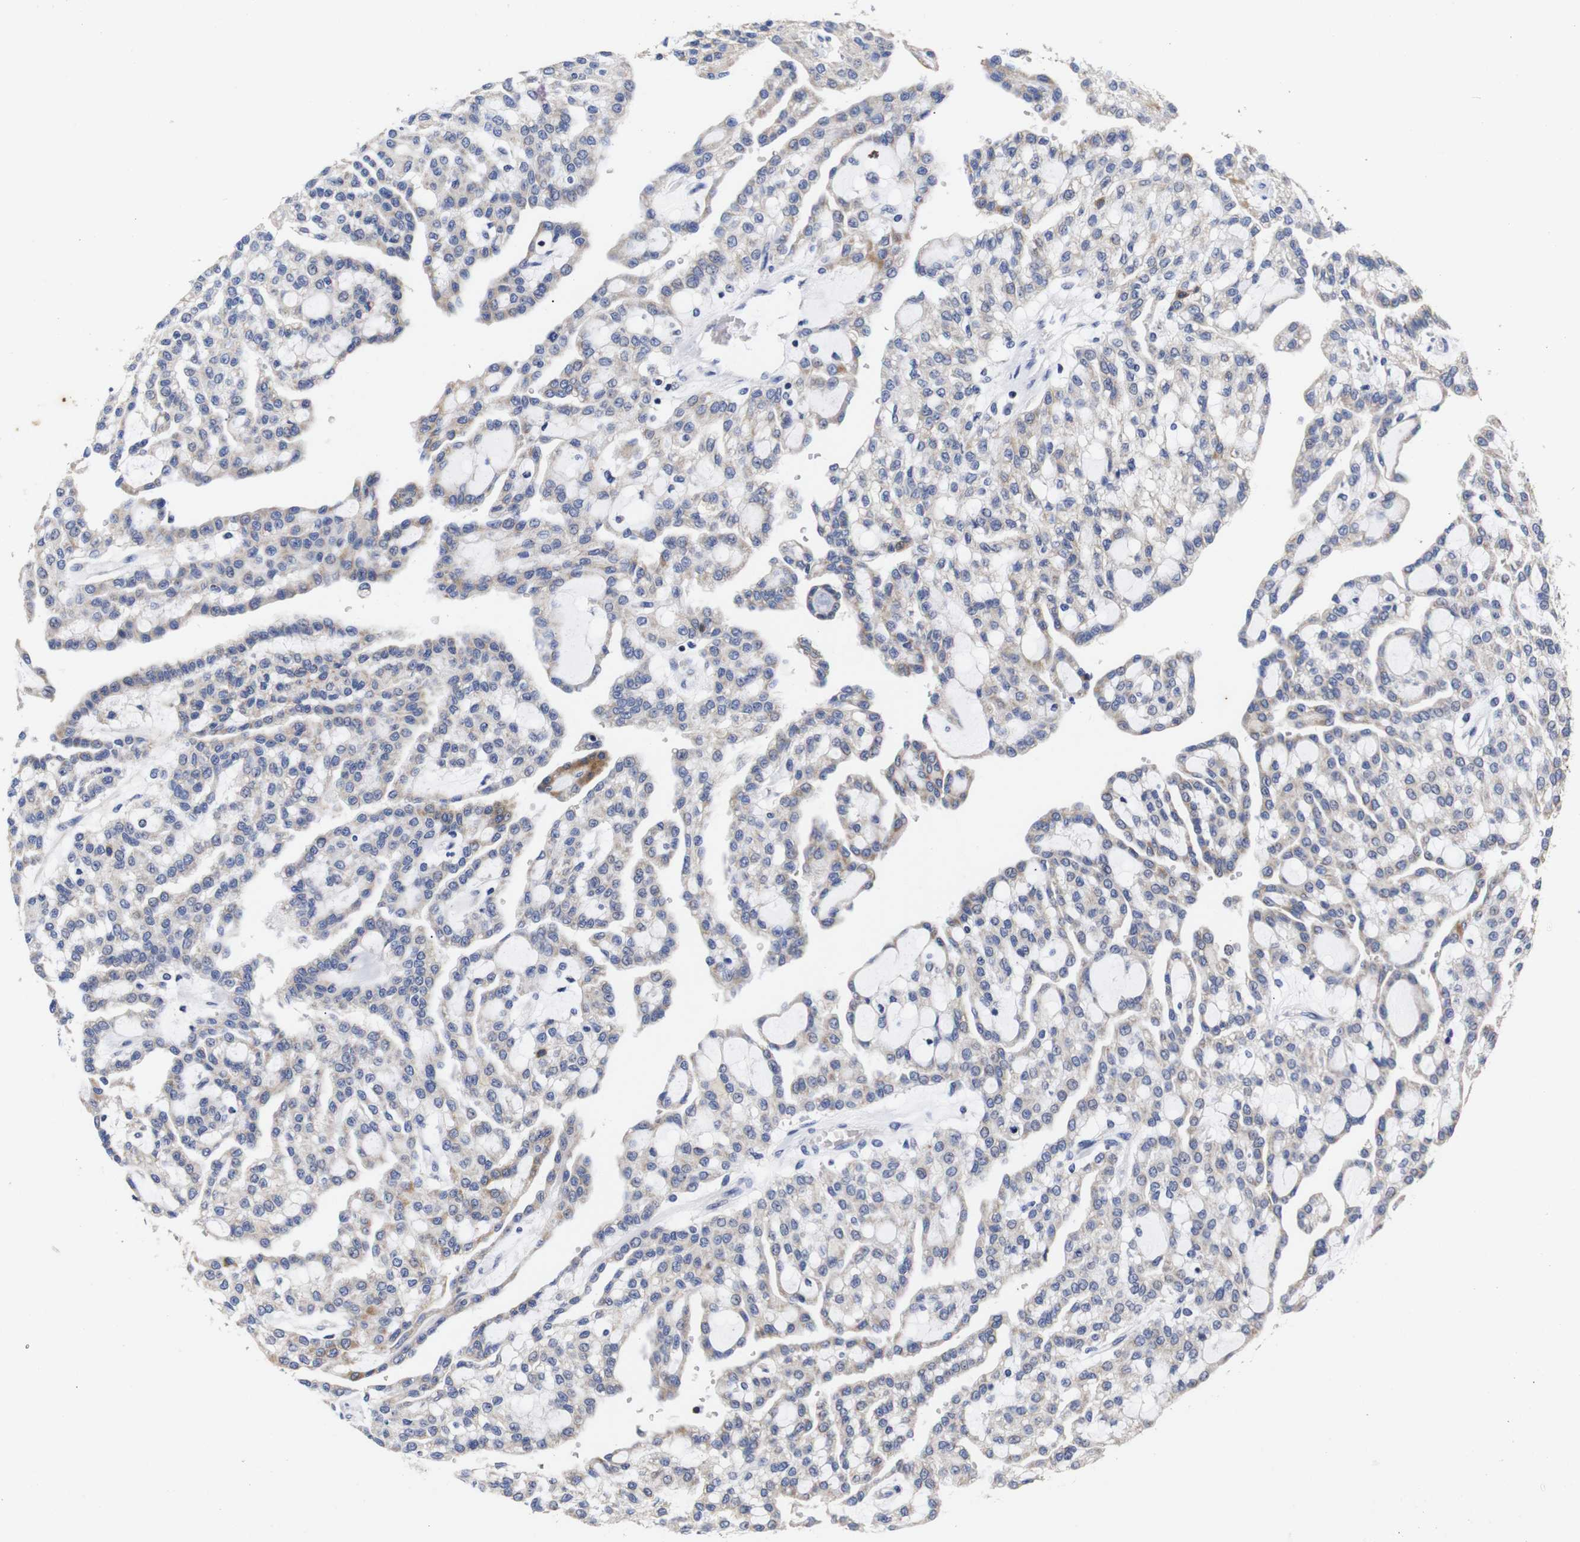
{"staining": {"intensity": "weak", "quantity": "25%-75%", "location": "cytoplasmic/membranous"}, "tissue": "renal cancer", "cell_type": "Tumor cells", "image_type": "cancer", "snomed": [{"axis": "morphology", "description": "Adenocarcinoma, NOS"}, {"axis": "topography", "description": "Kidney"}], "caption": "Adenocarcinoma (renal) stained with DAB (3,3'-diaminobenzidine) IHC displays low levels of weak cytoplasmic/membranous expression in about 25%-75% of tumor cells.", "gene": "OPN3", "patient": {"sex": "male", "age": 63}}